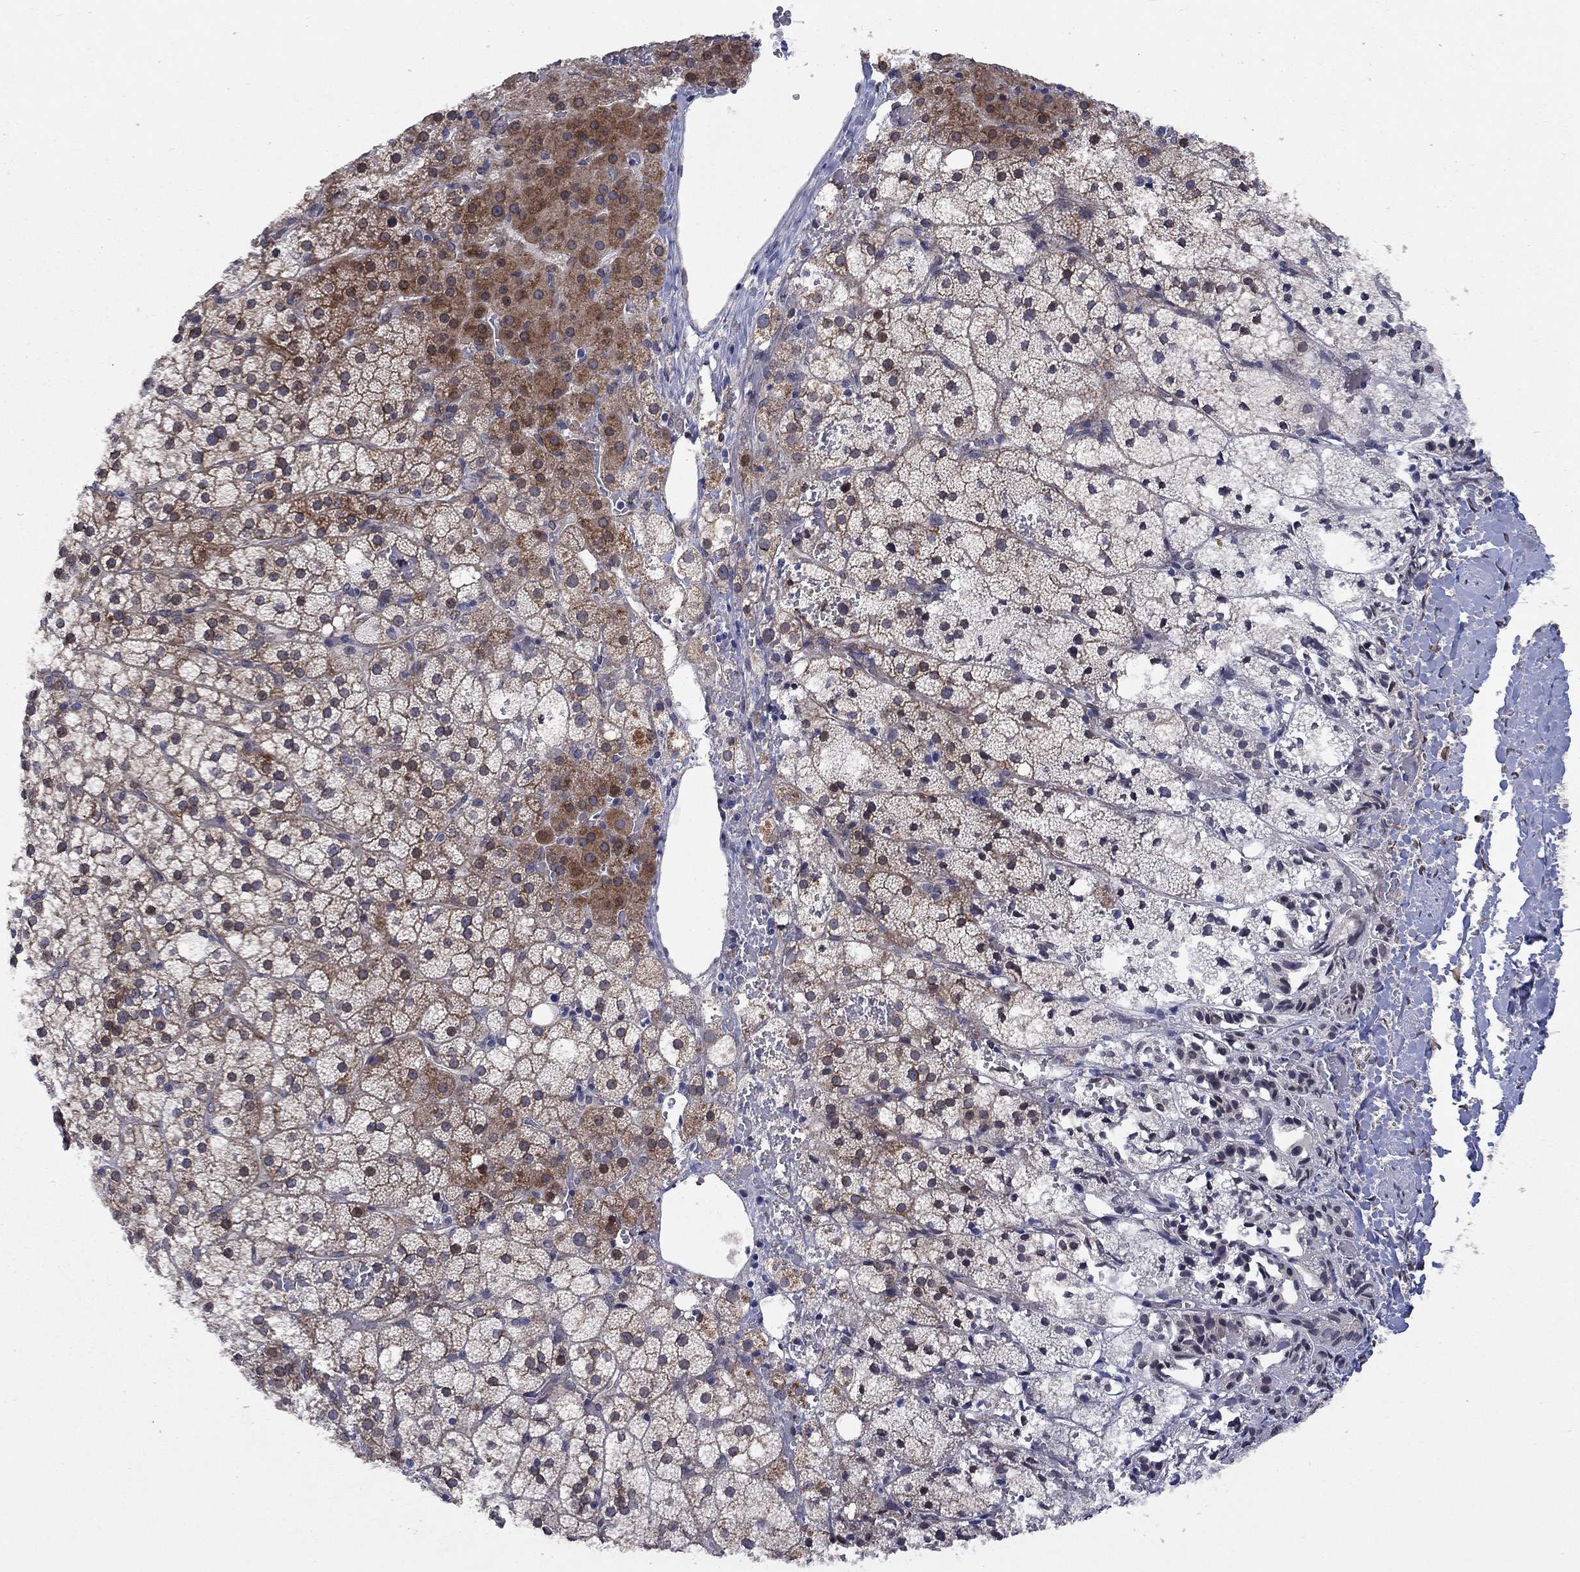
{"staining": {"intensity": "strong", "quantity": "<25%", "location": "cytoplasmic/membranous"}, "tissue": "adrenal gland", "cell_type": "Glandular cells", "image_type": "normal", "snomed": [{"axis": "morphology", "description": "Normal tissue, NOS"}, {"axis": "topography", "description": "Adrenal gland"}], "caption": "Protein expression analysis of unremarkable adrenal gland shows strong cytoplasmic/membranous expression in about <25% of glandular cells.", "gene": "EMC9", "patient": {"sex": "male", "age": 53}}